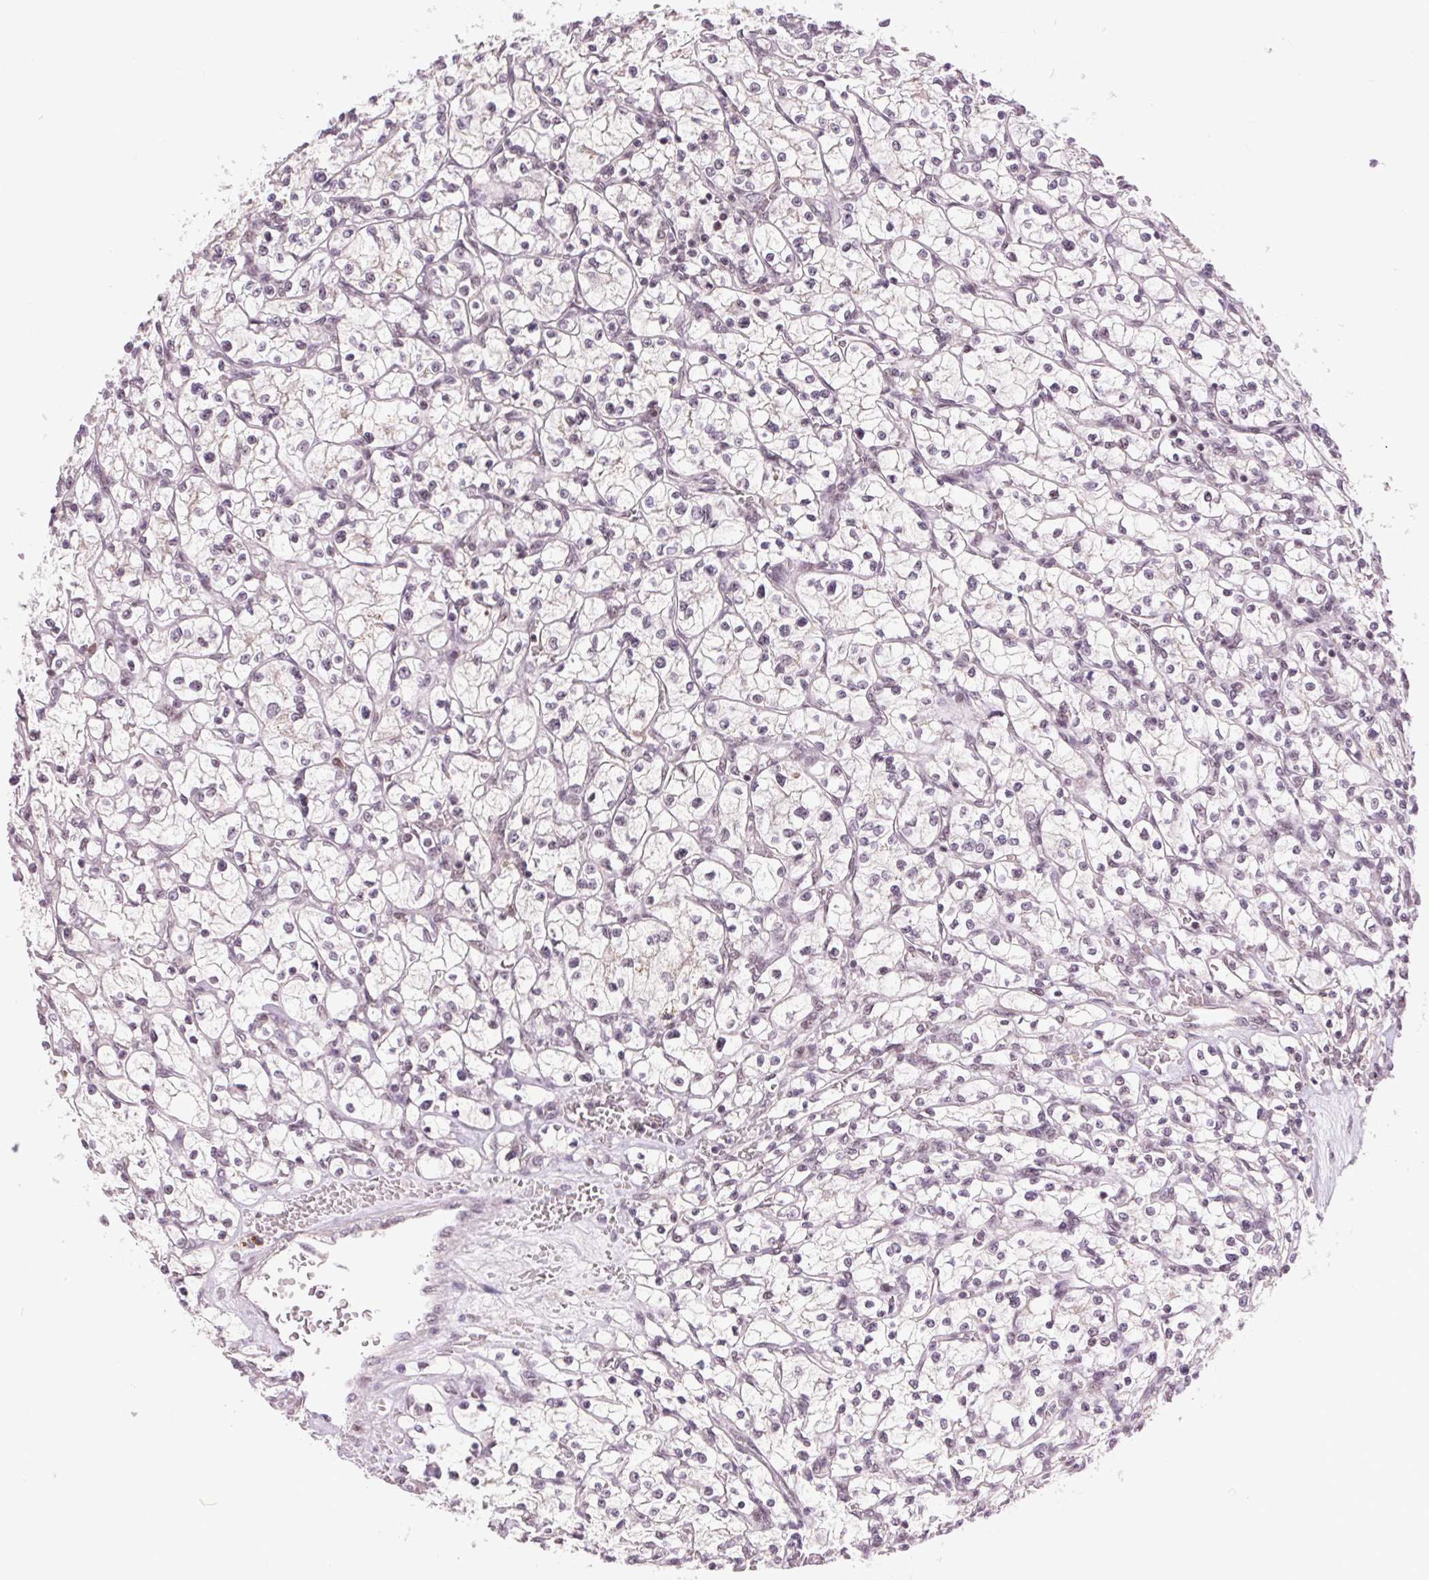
{"staining": {"intensity": "negative", "quantity": "none", "location": "none"}, "tissue": "renal cancer", "cell_type": "Tumor cells", "image_type": "cancer", "snomed": [{"axis": "morphology", "description": "Adenocarcinoma, NOS"}, {"axis": "topography", "description": "Kidney"}], "caption": "Protein analysis of adenocarcinoma (renal) reveals no significant staining in tumor cells. (DAB immunohistochemistry (IHC) visualized using brightfield microscopy, high magnification).", "gene": "CD2BP2", "patient": {"sex": "female", "age": 64}}